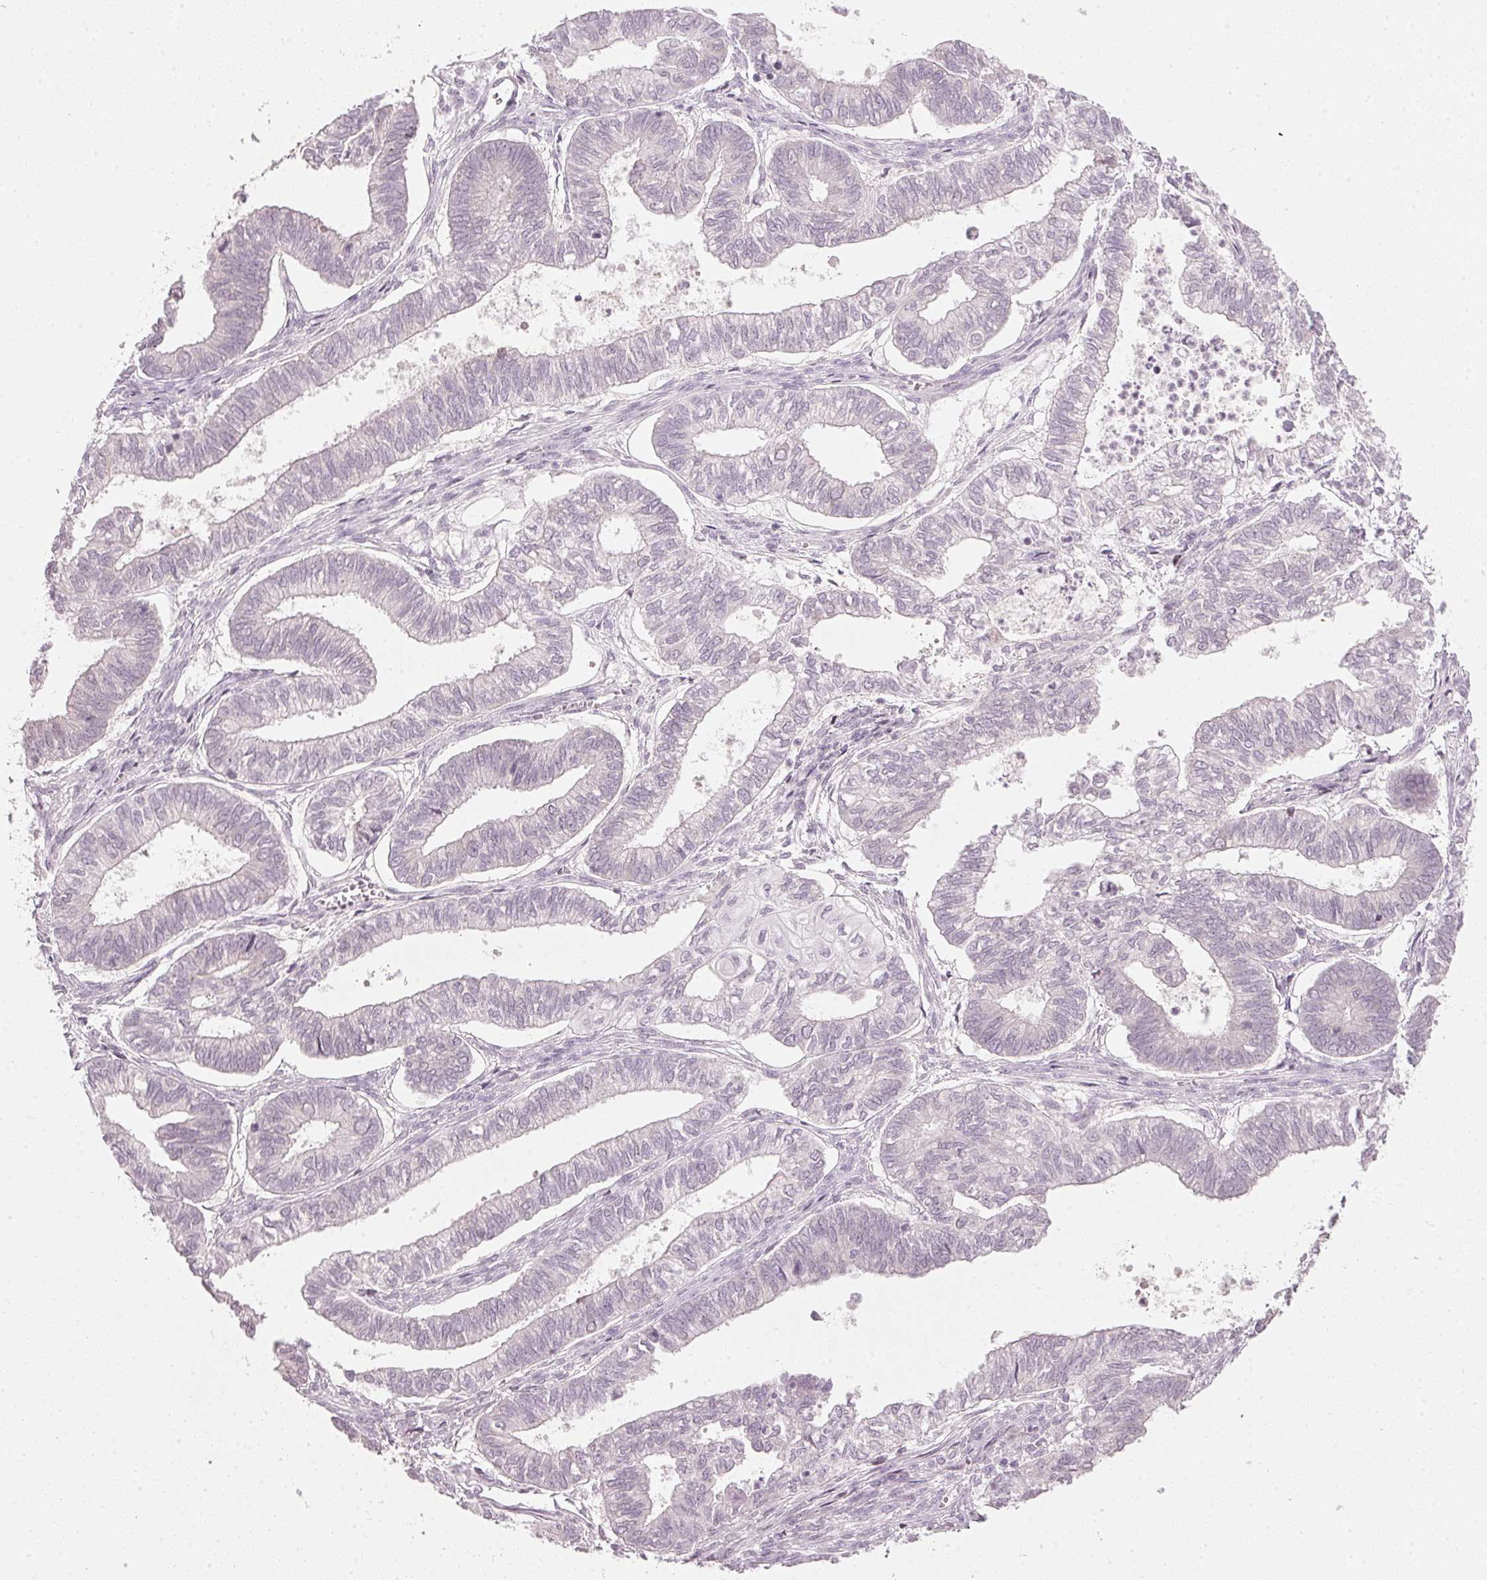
{"staining": {"intensity": "negative", "quantity": "none", "location": "none"}, "tissue": "ovarian cancer", "cell_type": "Tumor cells", "image_type": "cancer", "snomed": [{"axis": "morphology", "description": "Carcinoma, endometroid"}, {"axis": "topography", "description": "Ovary"}], "caption": "Protein analysis of ovarian cancer (endometroid carcinoma) displays no significant positivity in tumor cells. (Stains: DAB immunohistochemistry with hematoxylin counter stain, Microscopy: brightfield microscopy at high magnification).", "gene": "SFRP4", "patient": {"sex": "female", "age": 64}}